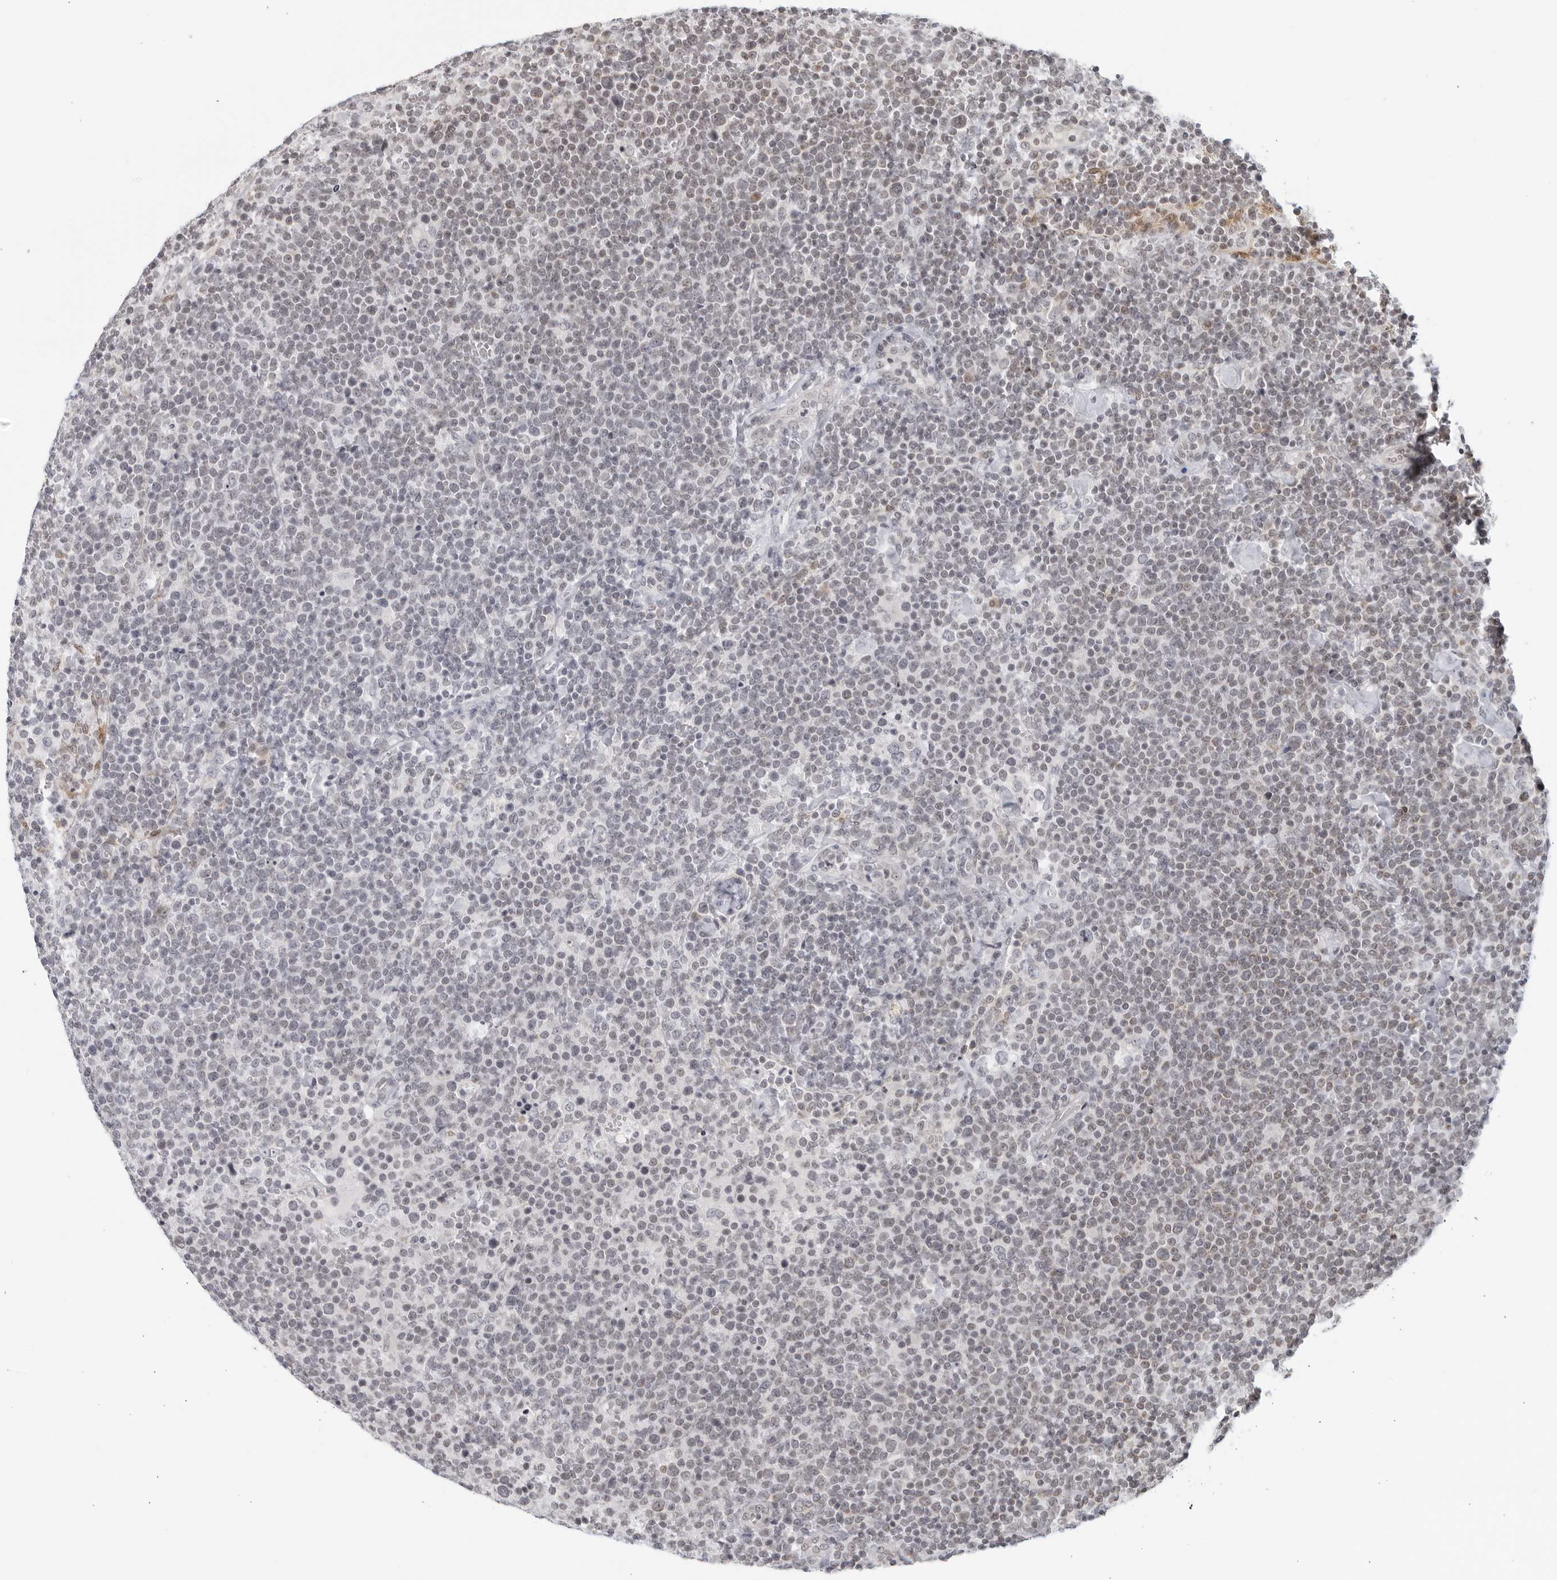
{"staining": {"intensity": "negative", "quantity": "none", "location": "none"}, "tissue": "lymphoma", "cell_type": "Tumor cells", "image_type": "cancer", "snomed": [{"axis": "morphology", "description": "Malignant lymphoma, non-Hodgkin's type, High grade"}, {"axis": "topography", "description": "Lymph node"}], "caption": "Immunohistochemistry of malignant lymphoma, non-Hodgkin's type (high-grade) displays no expression in tumor cells.", "gene": "RAB11FIP3", "patient": {"sex": "male", "age": 61}}